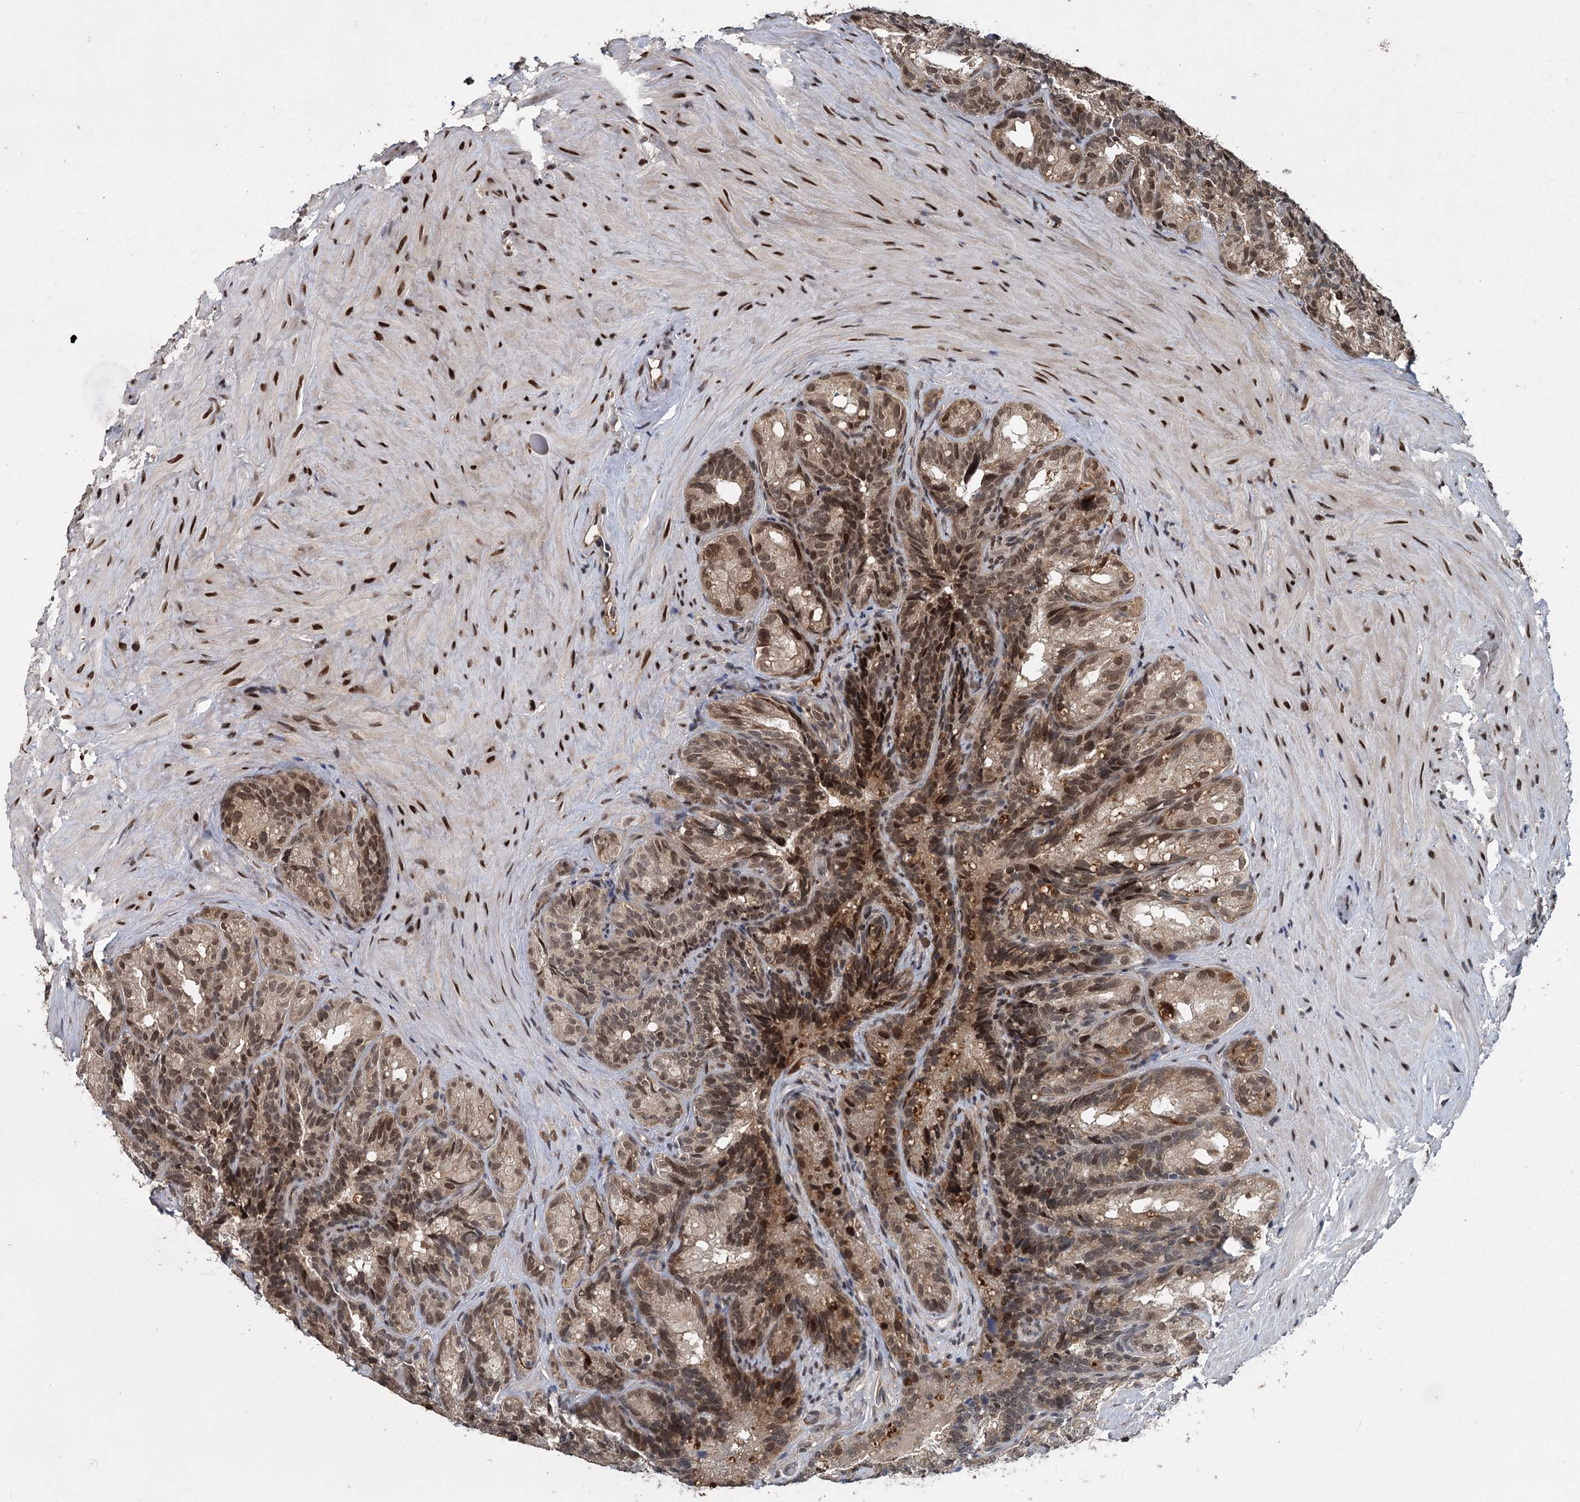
{"staining": {"intensity": "moderate", "quantity": ">75%", "location": "cytoplasmic/membranous,nuclear"}, "tissue": "seminal vesicle", "cell_type": "Glandular cells", "image_type": "normal", "snomed": [{"axis": "morphology", "description": "Normal tissue, NOS"}, {"axis": "topography", "description": "Seminal veicle"}], "caption": "A brown stain shows moderate cytoplasmic/membranous,nuclear staining of a protein in glandular cells of benign human seminal vesicle.", "gene": "MYG1", "patient": {"sex": "male", "age": 60}}